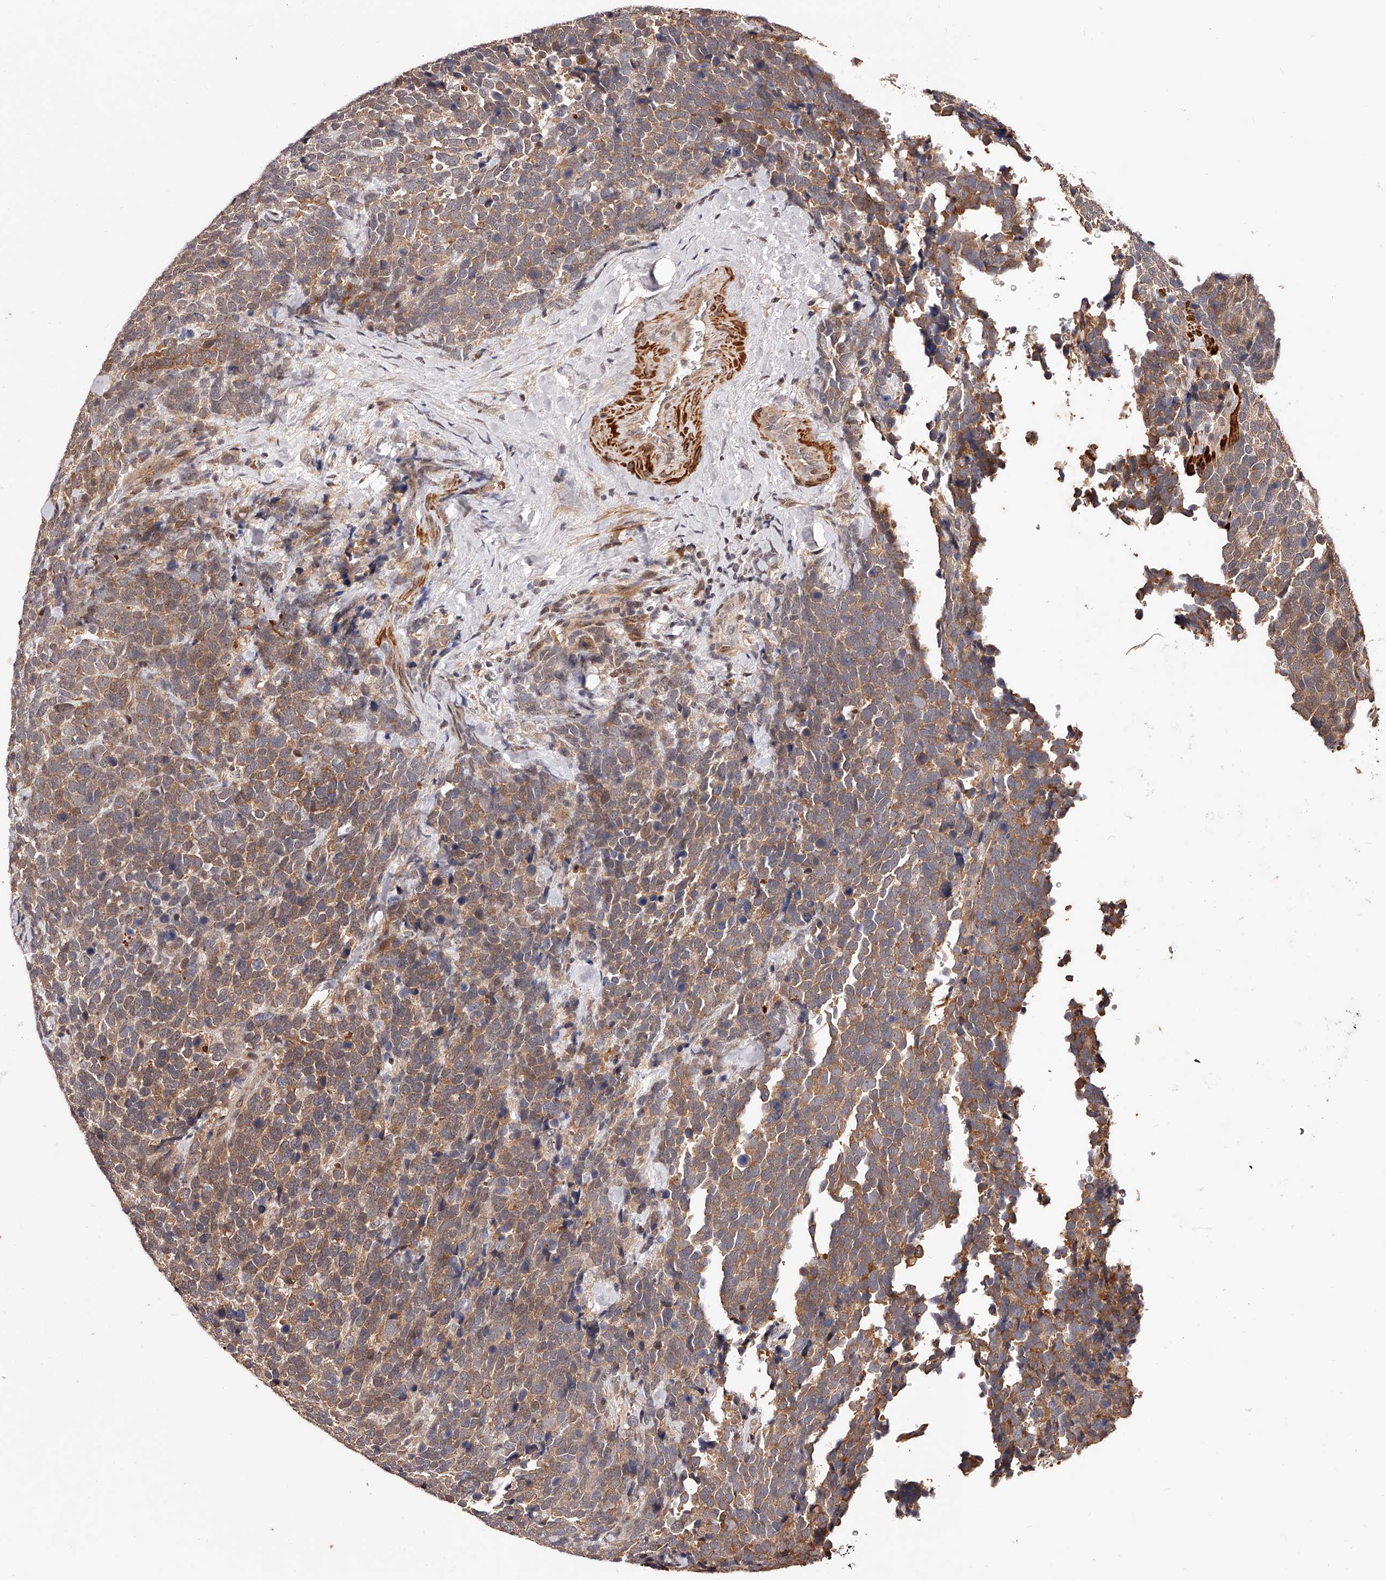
{"staining": {"intensity": "moderate", "quantity": ">75%", "location": "cytoplasmic/membranous"}, "tissue": "urothelial cancer", "cell_type": "Tumor cells", "image_type": "cancer", "snomed": [{"axis": "morphology", "description": "Urothelial carcinoma, High grade"}, {"axis": "topography", "description": "Urinary bladder"}], "caption": "DAB (3,3'-diaminobenzidine) immunohistochemical staining of urothelial carcinoma (high-grade) exhibits moderate cytoplasmic/membranous protein positivity in about >75% of tumor cells.", "gene": "CUL7", "patient": {"sex": "female", "age": 82}}